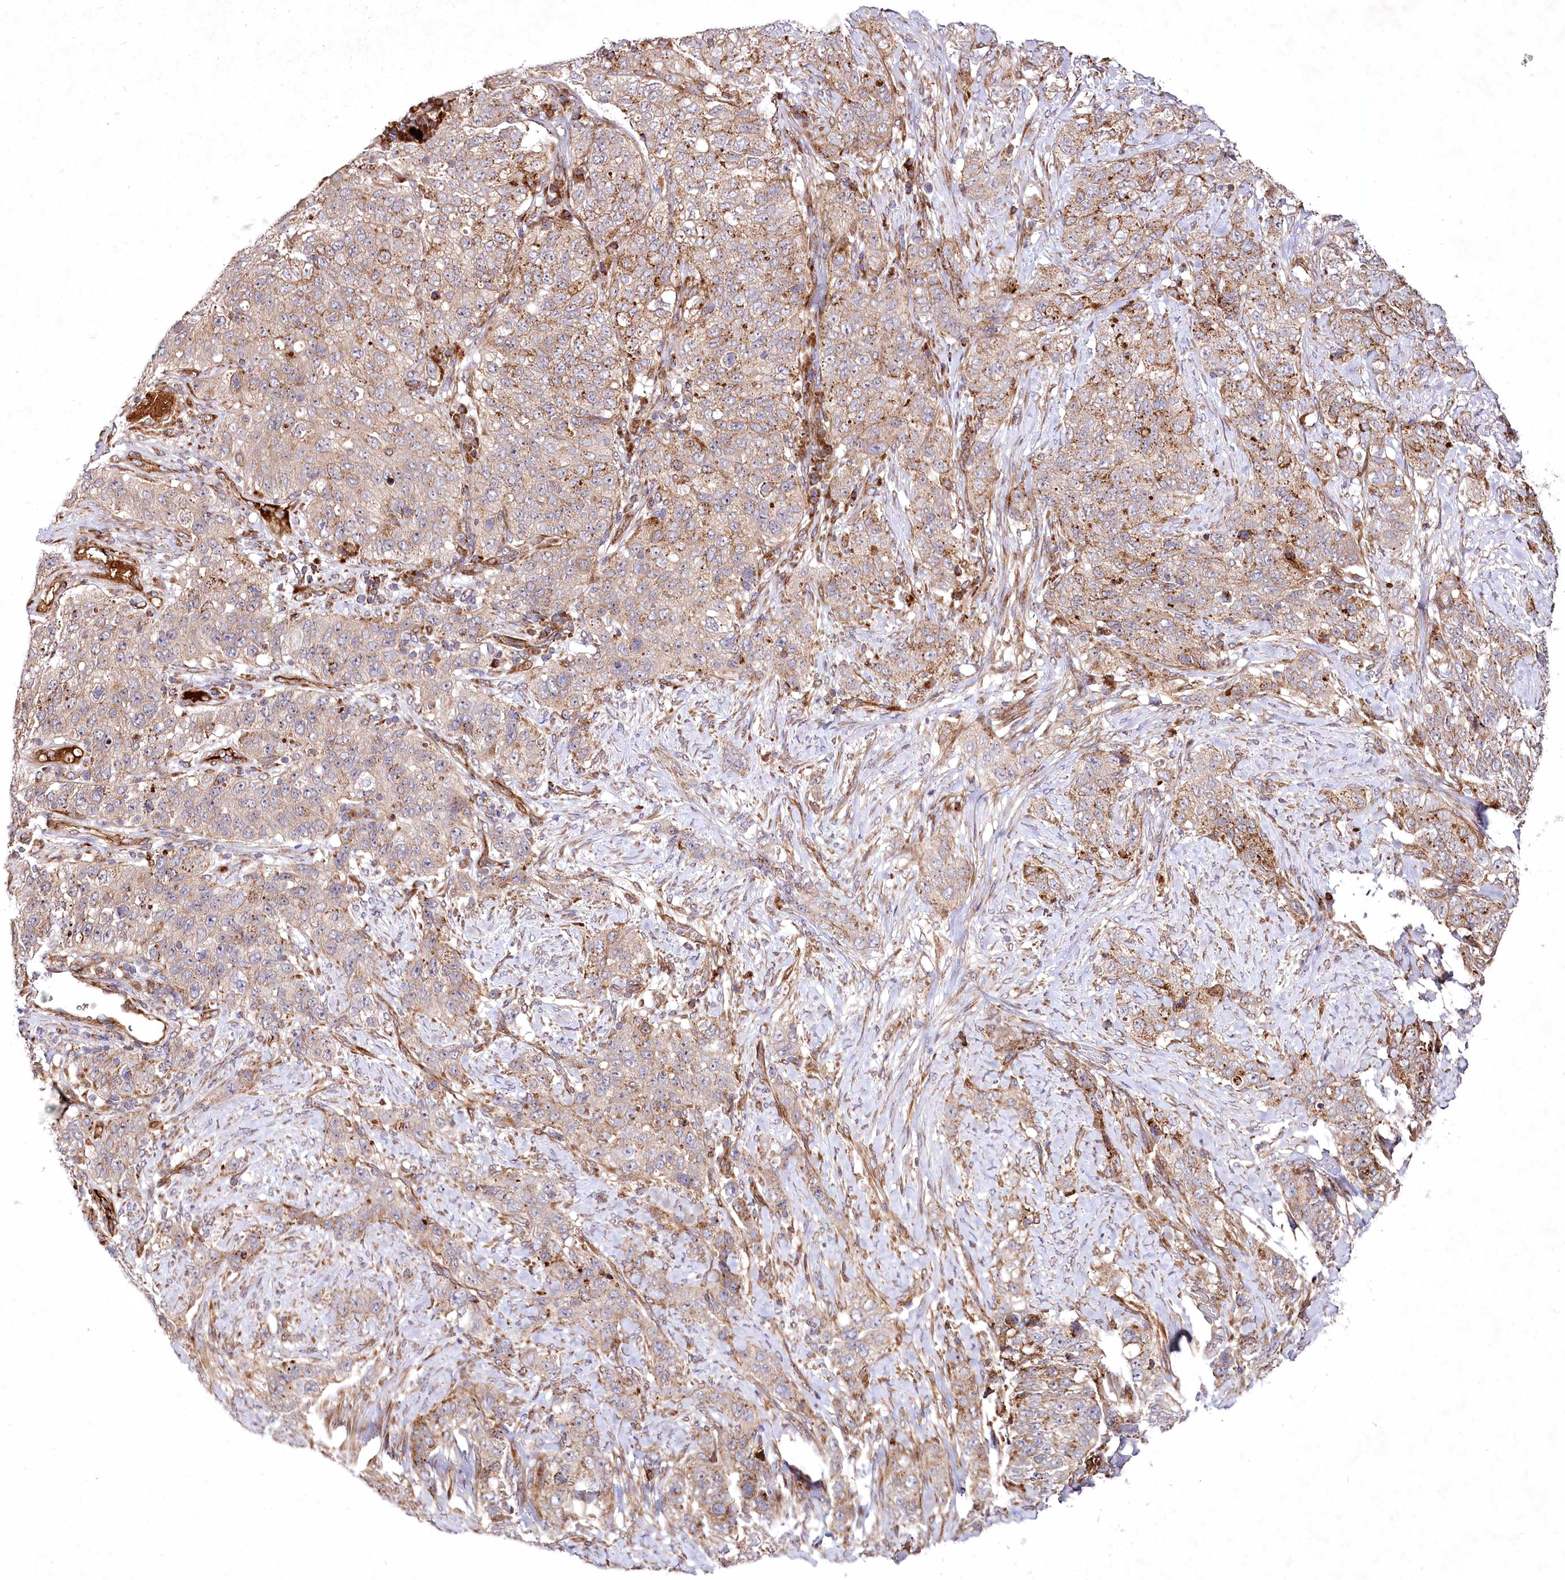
{"staining": {"intensity": "moderate", "quantity": ">75%", "location": "cytoplasmic/membranous"}, "tissue": "stomach cancer", "cell_type": "Tumor cells", "image_type": "cancer", "snomed": [{"axis": "morphology", "description": "Adenocarcinoma, NOS"}, {"axis": "topography", "description": "Stomach"}], "caption": "High-power microscopy captured an IHC photomicrograph of adenocarcinoma (stomach), revealing moderate cytoplasmic/membranous staining in approximately >75% of tumor cells.", "gene": "PSTK", "patient": {"sex": "male", "age": 48}}